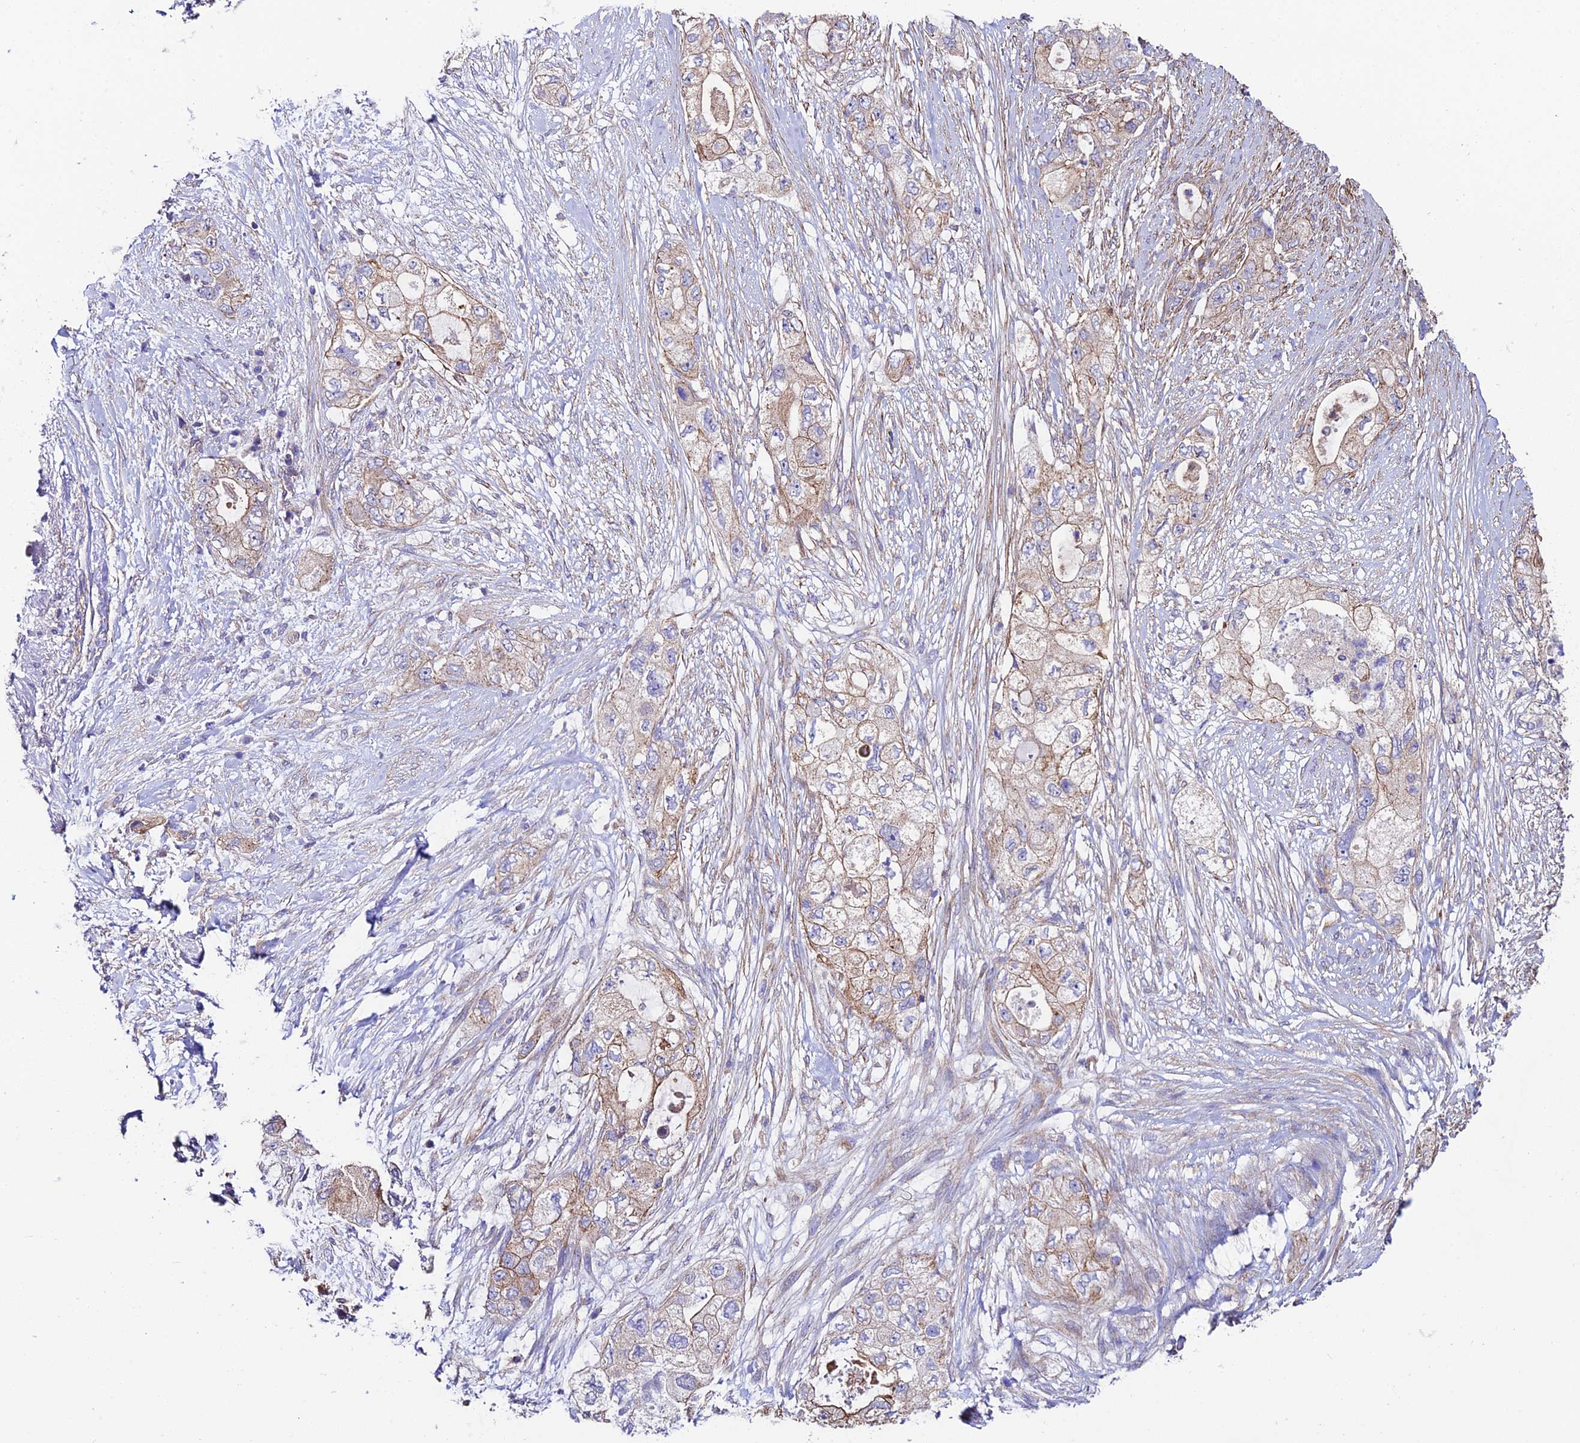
{"staining": {"intensity": "moderate", "quantity": "25%-75%", "location": "cytoplasmic/membranous"}, "tissue": "pancreatic cancer", "cell_type": "Tumor cells", "image_type": "cancer", "snomed": [{"axis": "morphology", "description": "Adenocarcinoma, NOS"}, {"axis": "topography", "description": "Pancreas"}], "caption": "Adenocarcinoma (pancreatic) stained for a protein (brown) shows moderate cytoplasmic/membranous positive positivity in about 25%-75% of tumor cells.", "gene": "QRFP", "patient": {"sex": "female", "age": 73}}